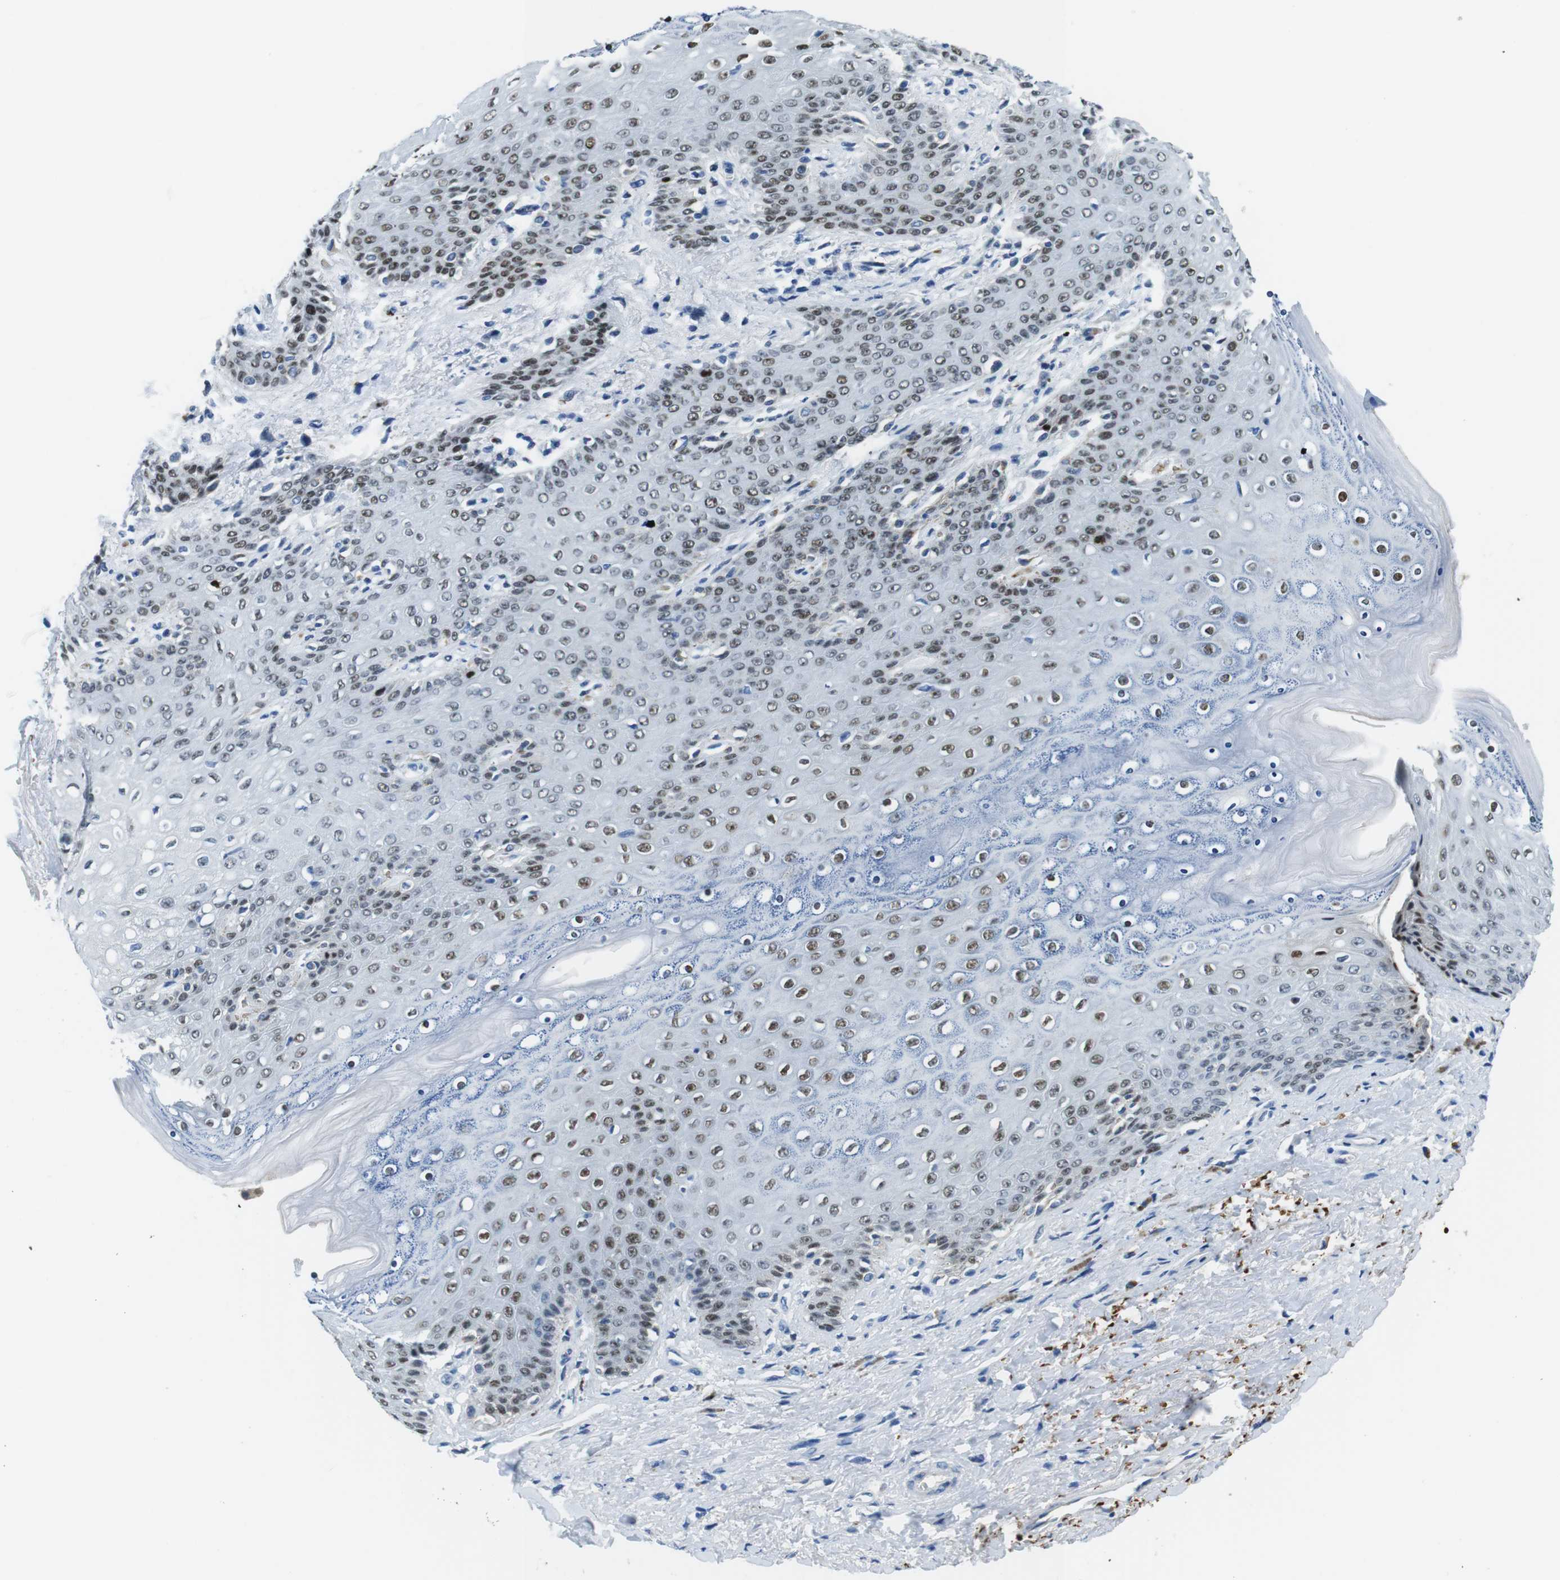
{"staining": {"intensity": "moderate", "quantity": "25%-75%", "location": "nuclear"}, "tissue": "skin", "cell_type": "Epidermal cells", "image_type": "normal", "snomed": [{"axis": "morphology", "description": "Normal tissue, NOS"}, {"axis": "topography", "description": "Anal"}], "caption": "A brown stain highlights moderate nuclear positivity of a protein in epidermal cells of unremarkable human skin. (DAB = brown stain, brightfield microscopy at high magnification).", "gene": "TFAP2C", "patient": {"sex": "female", "age": 46}}